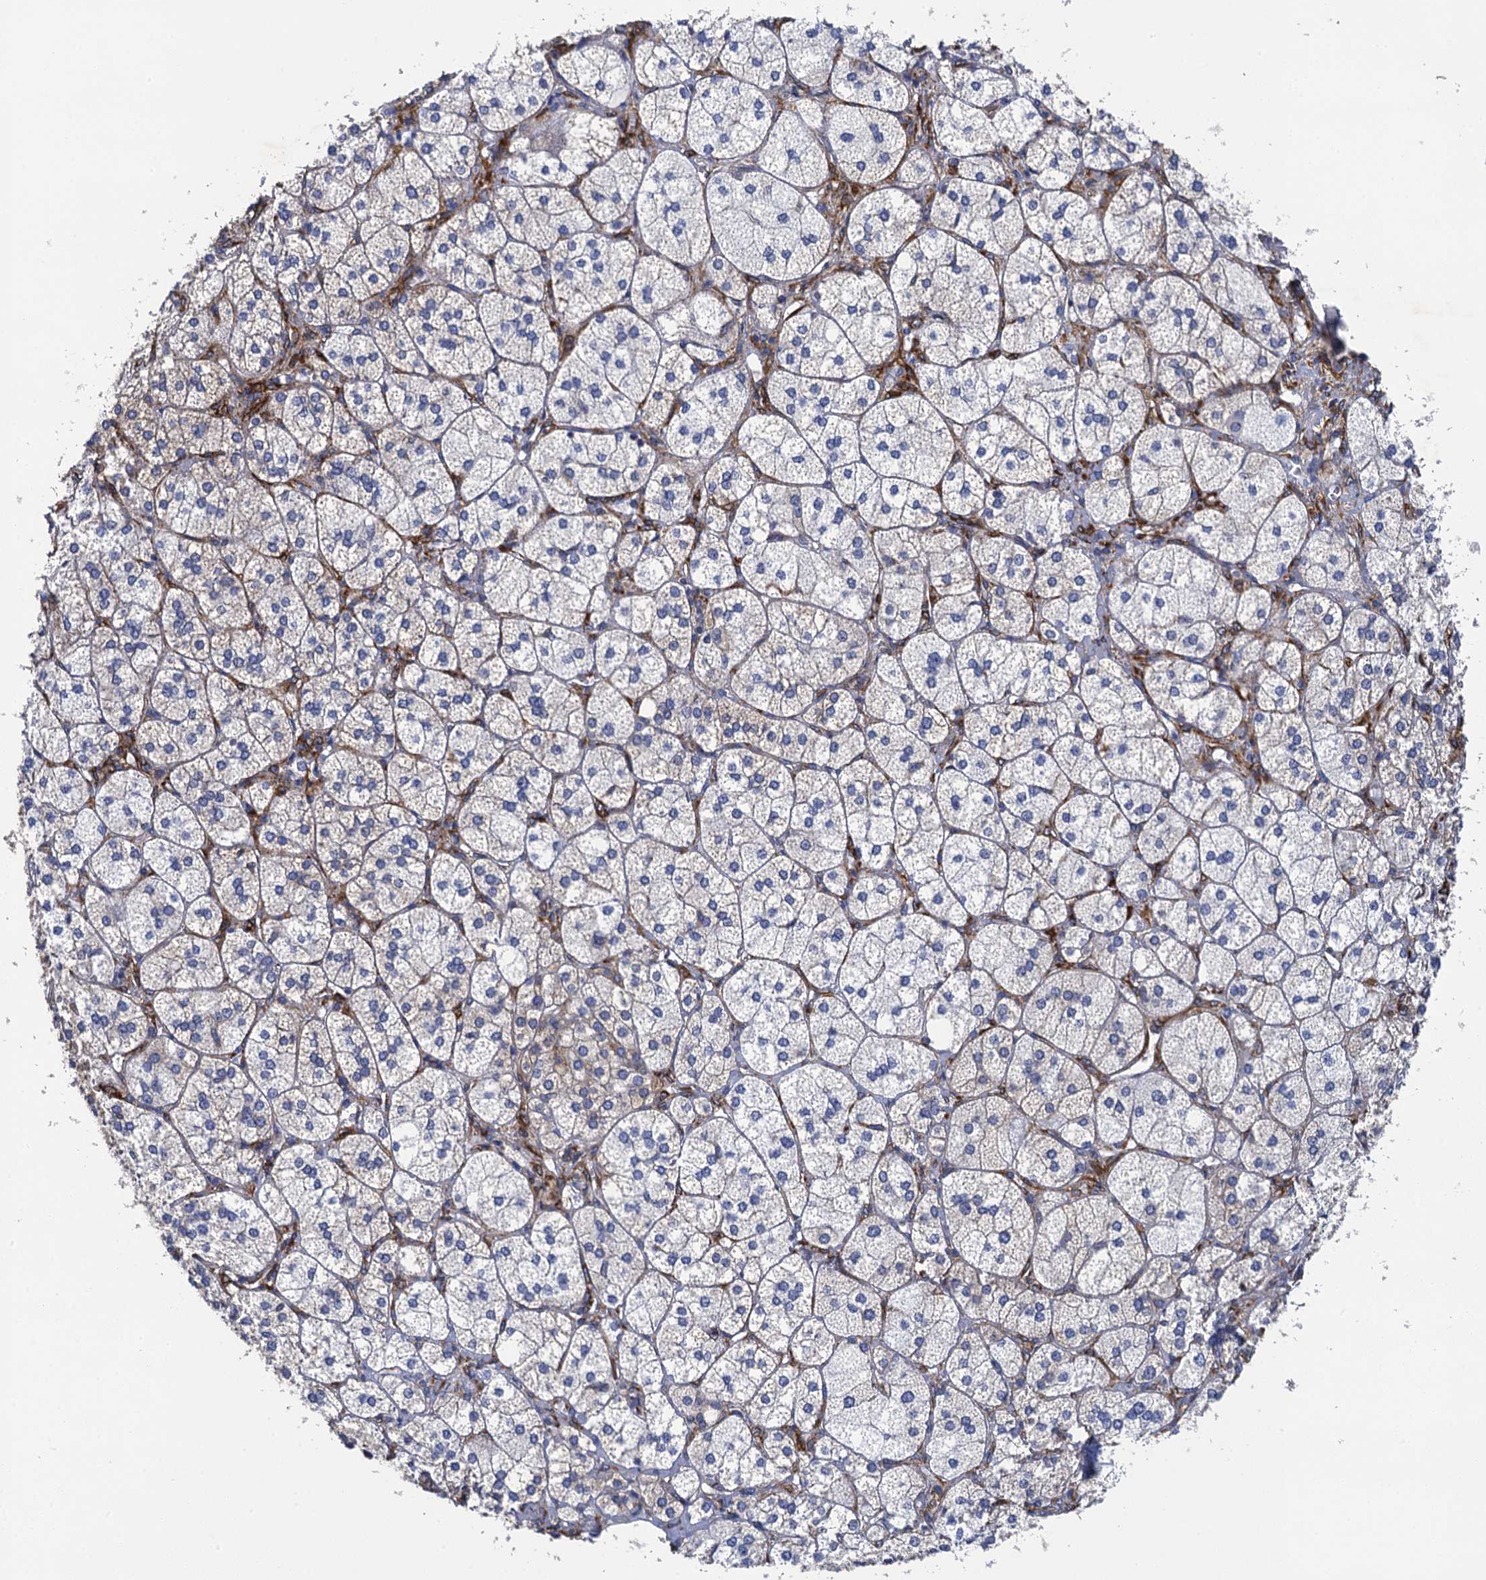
{"staining": {"intensity": "weak", "quantity": "<25%", "location": "cytoplasmic/membranous"}, "tissue": "adrenal gland", "cell_type": "Glandular cells", "image_type": "normal", "snomed": [{"axis": "morphology", "description": "Normal tissue, NOS"}, {"axis": "topography", "description": "Adrenal gland"}], "caption": "A histopathology image of adrenal gland stained for a protein shows no brown staining in glandular cells. (DAB IHC visualized using brightfield microscopy, high magnification).", "gene": "POGLUT3", "patient": {"sex": "female", "age": 61}}